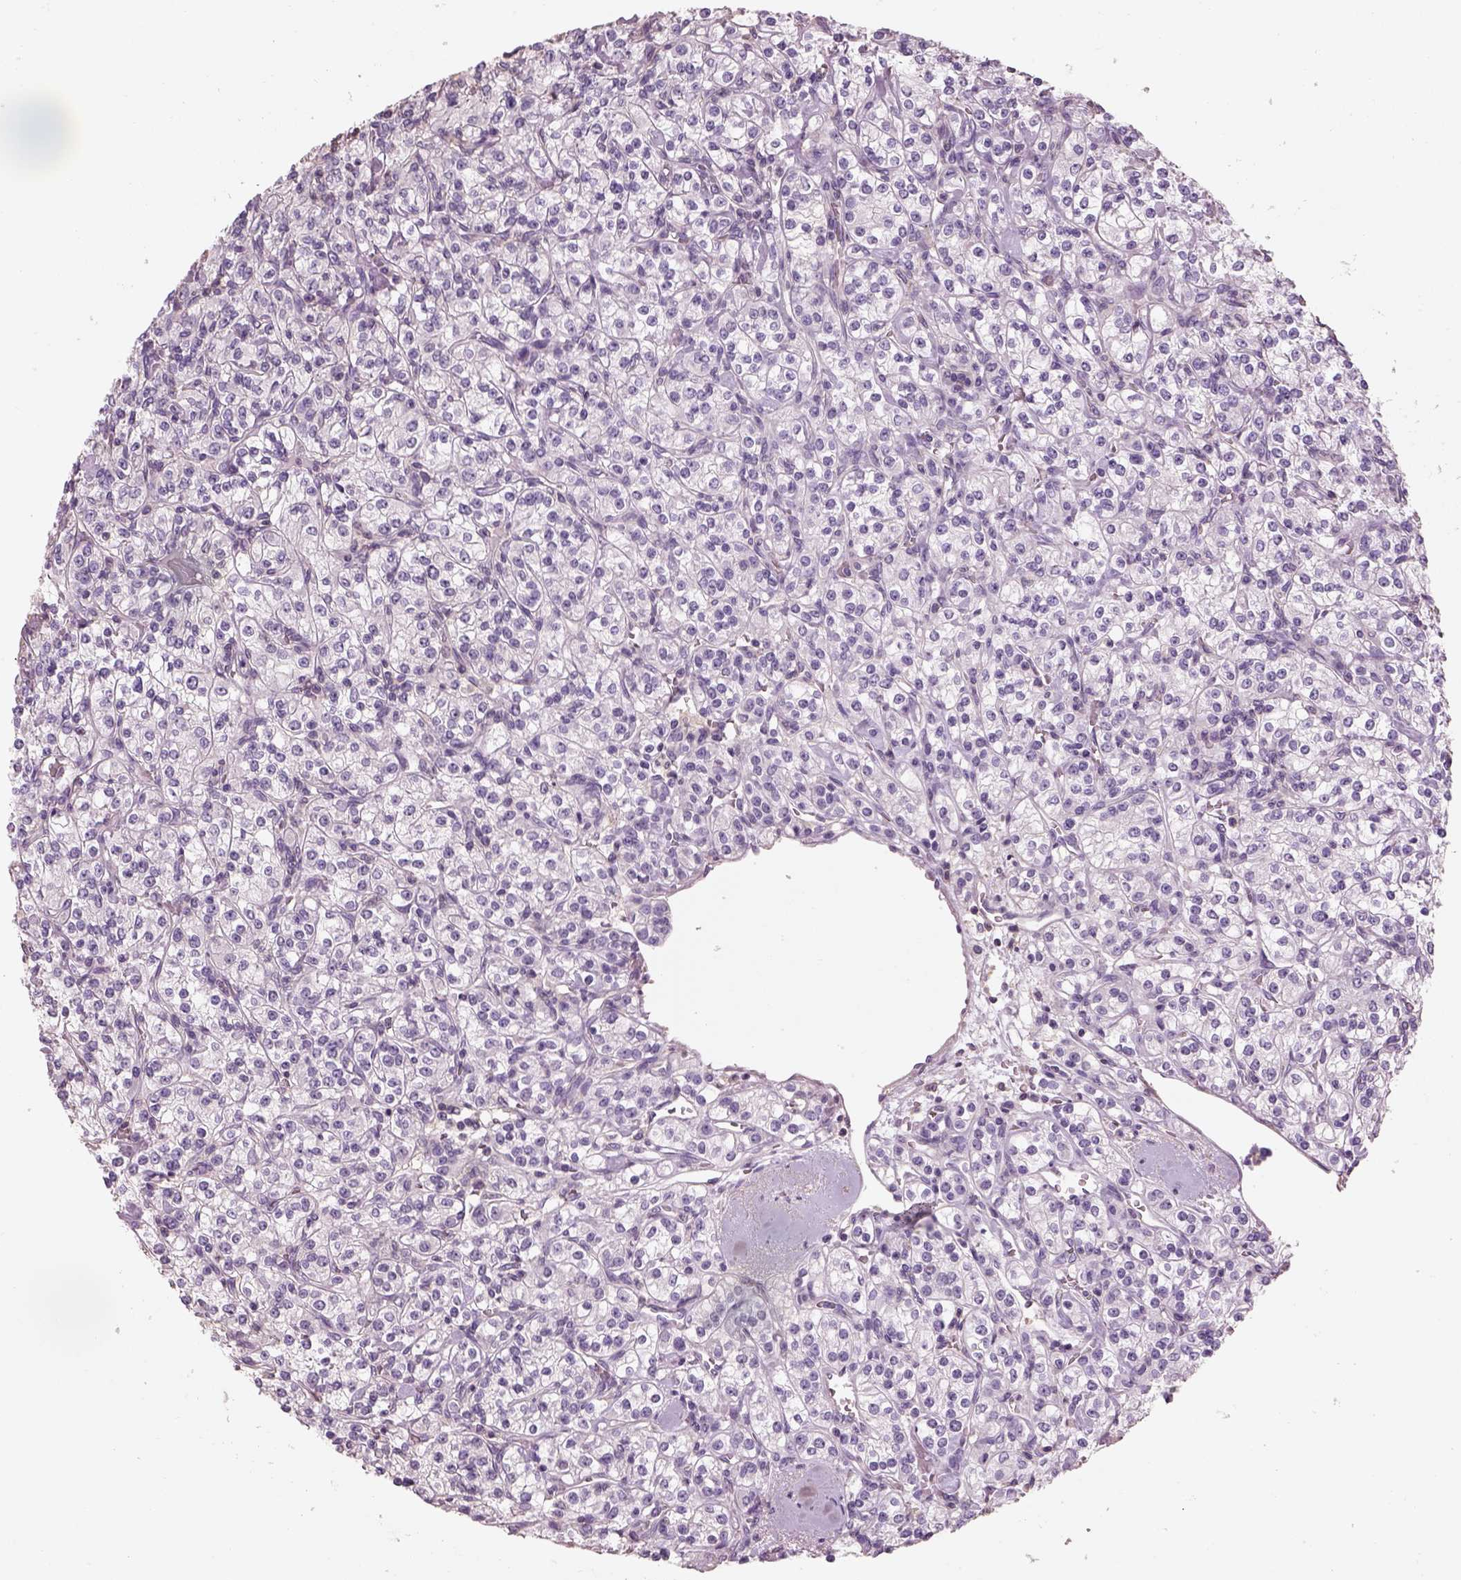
{"staining": {"intensity": "negative", "quantity": "none", "location": "none"}, "tissue": "renal cancer", "cell_type": "Tumor cells", "image_type": "cancer", "snomed": [{"axis": "morphology", "description": "Adenocarcinoma, NOS"}, {"axis": "topography", "description": "Kidney"}], "caption": "The histopathology image displays no staining of tumor cells in adenocarcinoma (renal).", "gene": "OTUD6A", "patient": {"sex": "male", "age": 77}}